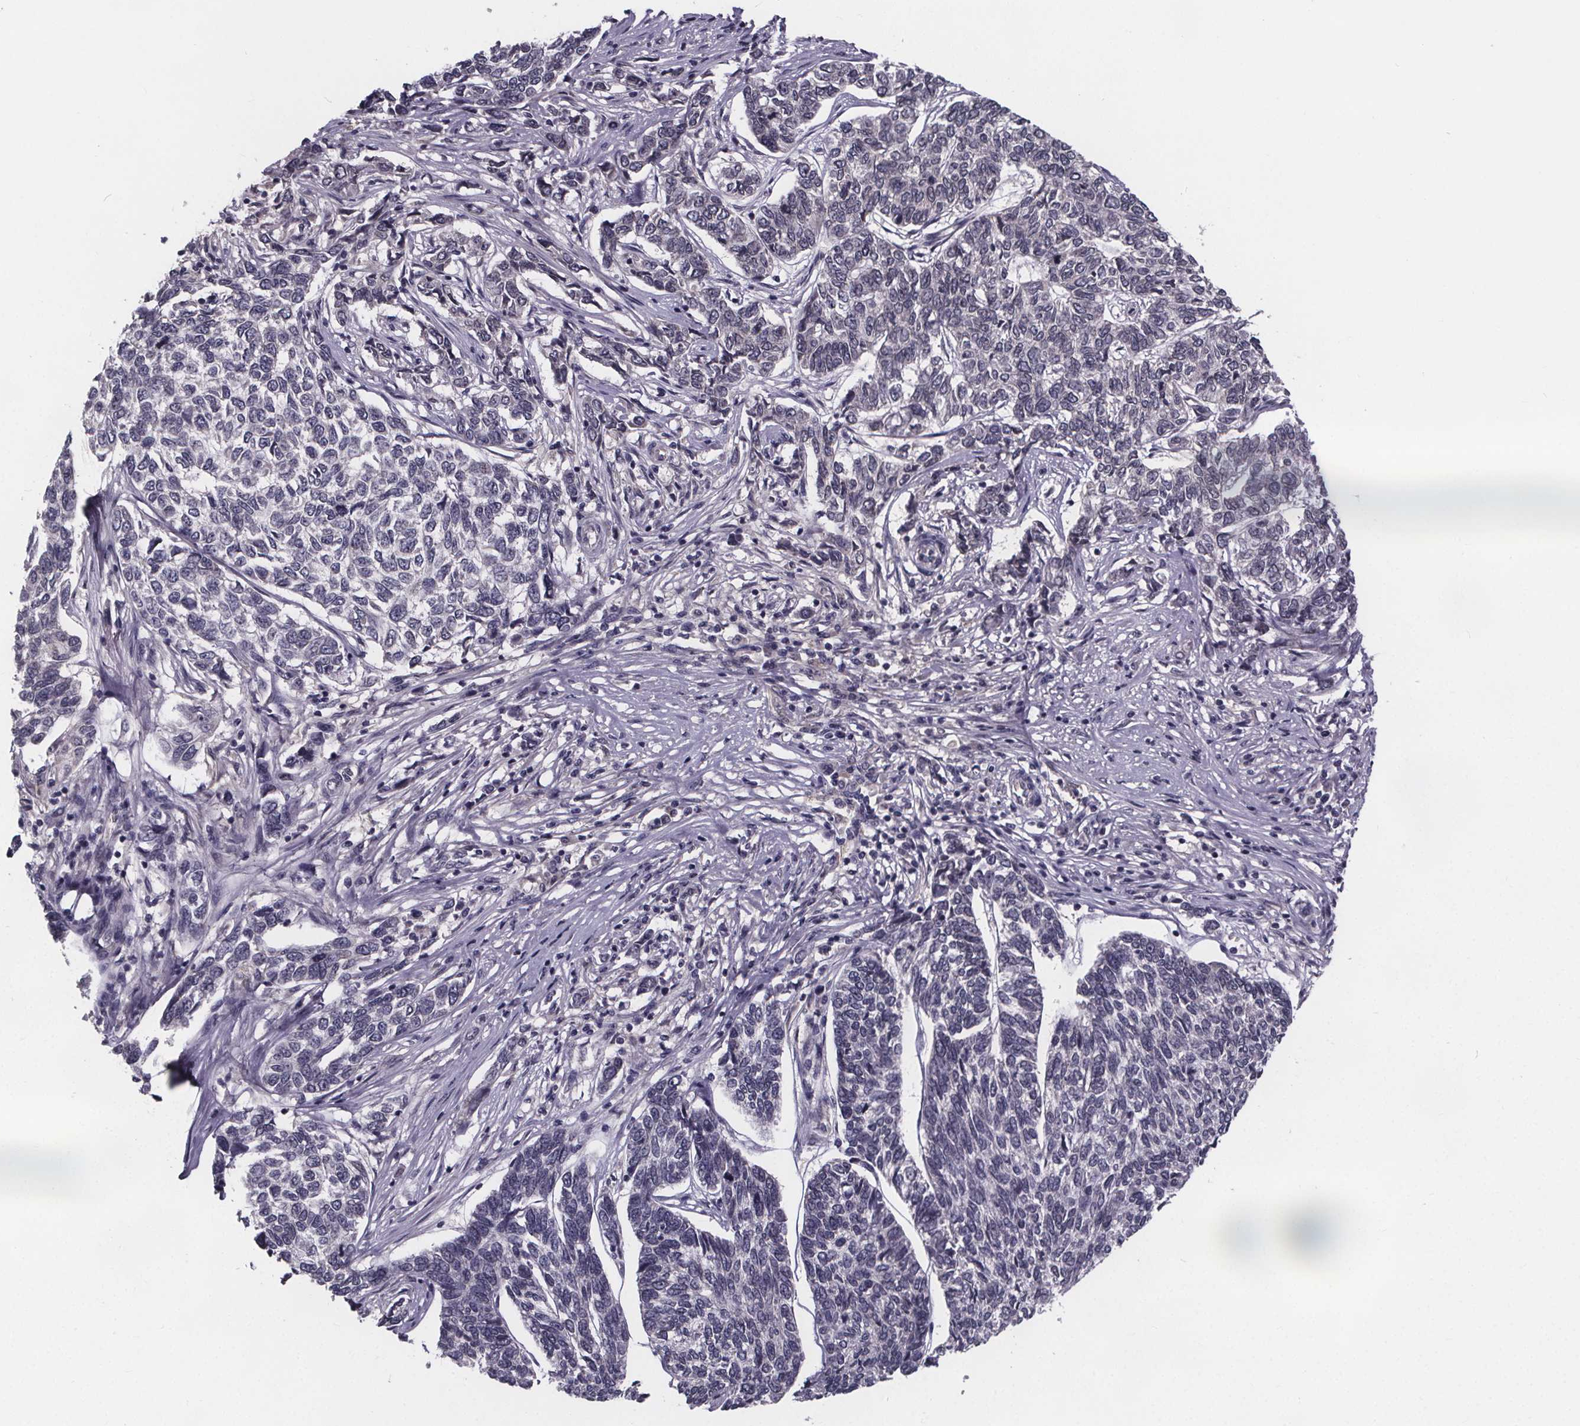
{"staining": {"intensity": "negative", "quantity": "none", "location": "none"}, "tissue": "skin cancer", "cell_type": "Tumor cells", "image_type": "cancer", "snomed": [{"axis": "morphology", "description": "Basal cell carcinoma"}, {"axis": "topography", "description": "Skin"}], "caption": "Tumor cells are negative for protein expression in human skin basal cell carcinoma.", "gene": "FAM181B", "patient": {"sex": "female", "age": 65}}